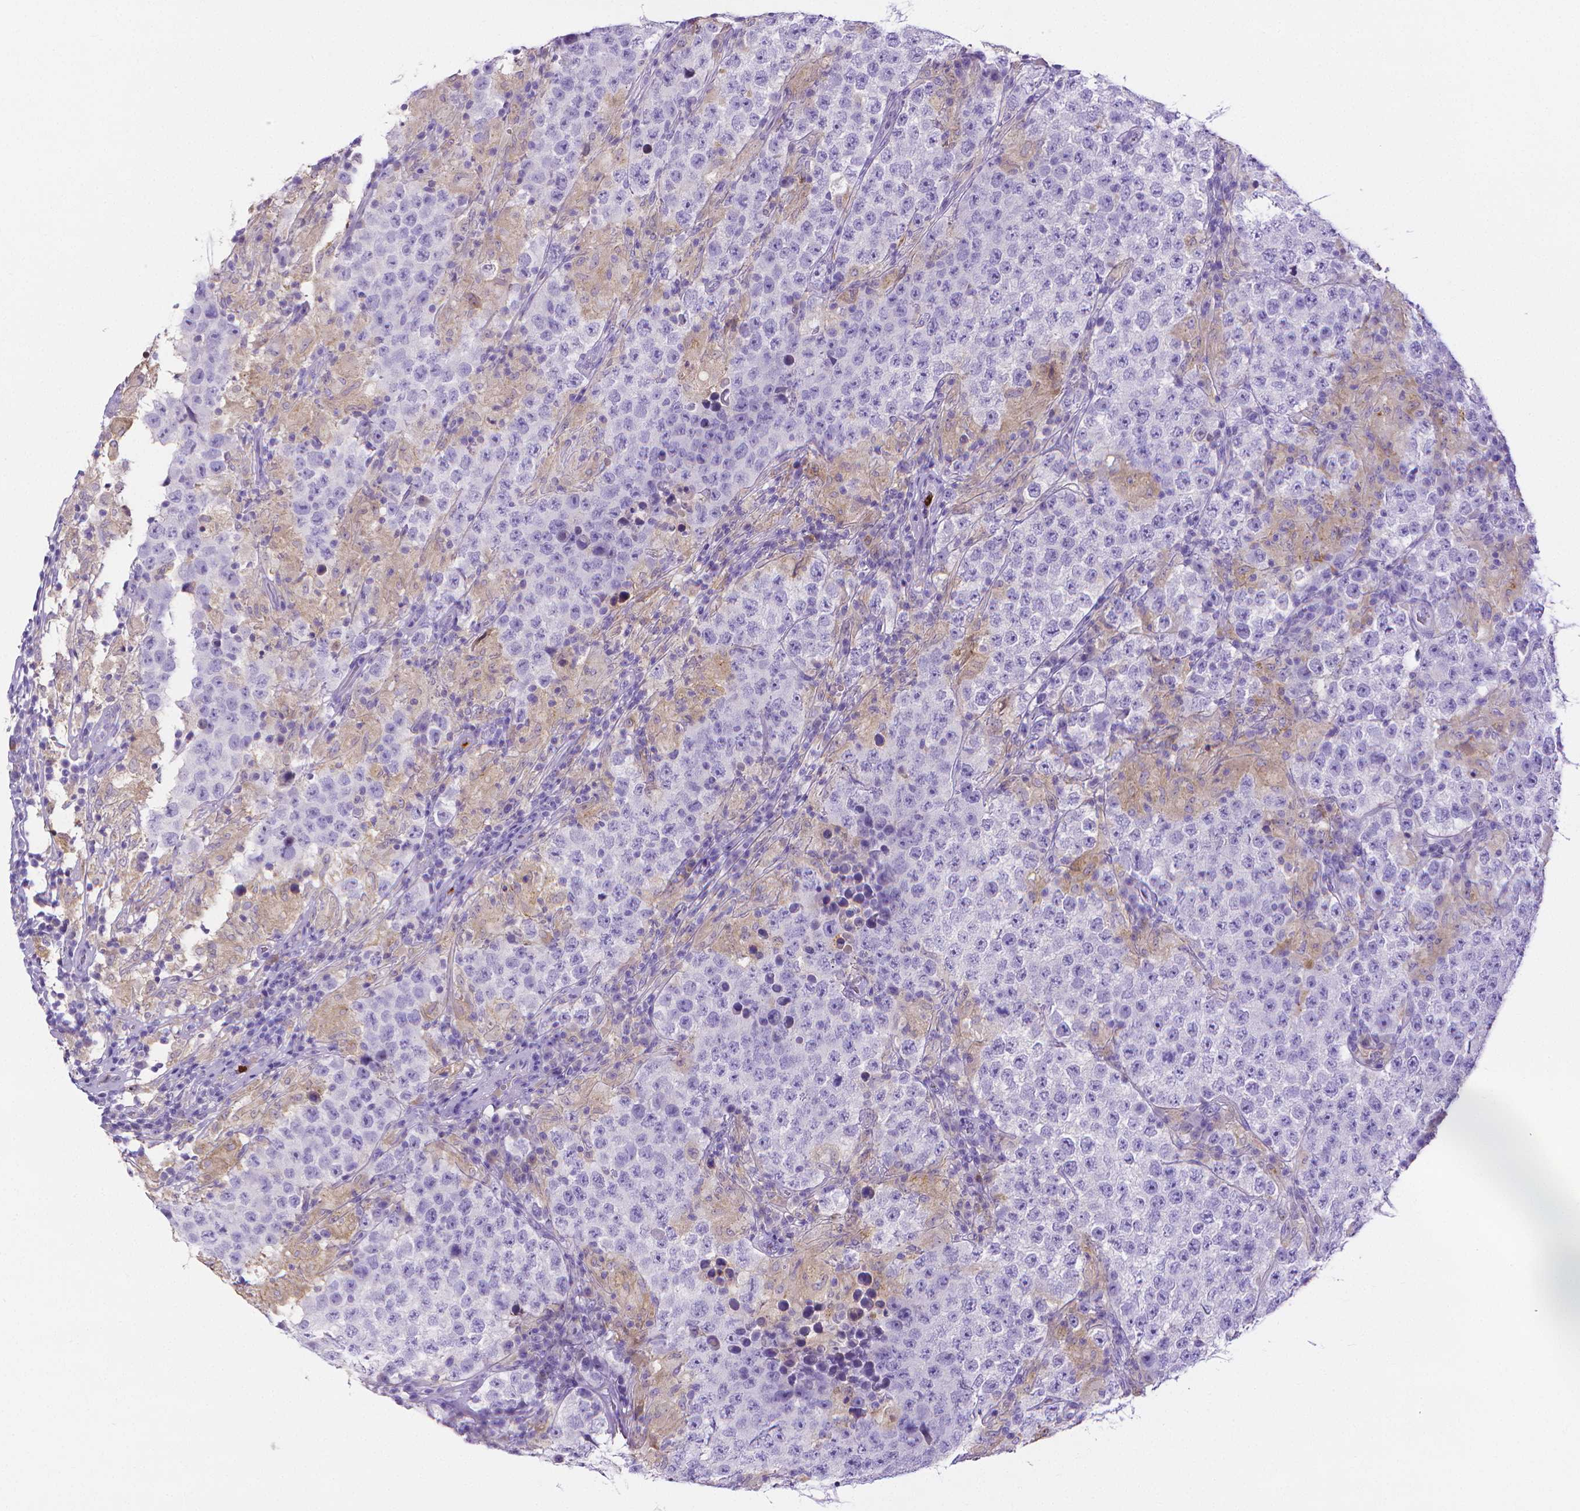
{"staining": {"intensity": "negative", "quantity": "none", "location": "none"}, "tissue": "testis cancer", "cell_type": "Tumor cells", "image_type": "cancer", "snomed": [{"axis": "morphology", "description": "Seminoma, NOS"}, {"axis": "morphology", "description": "Carcinoma, Embryonal, NOS"}, {"axis": "topography", "description": "Testis"}], "caption": "There is no significant staining in tumor cells of seminoma (testis).", "gene": "MMP9", "patient": {"sex": "male", "age": 41}}